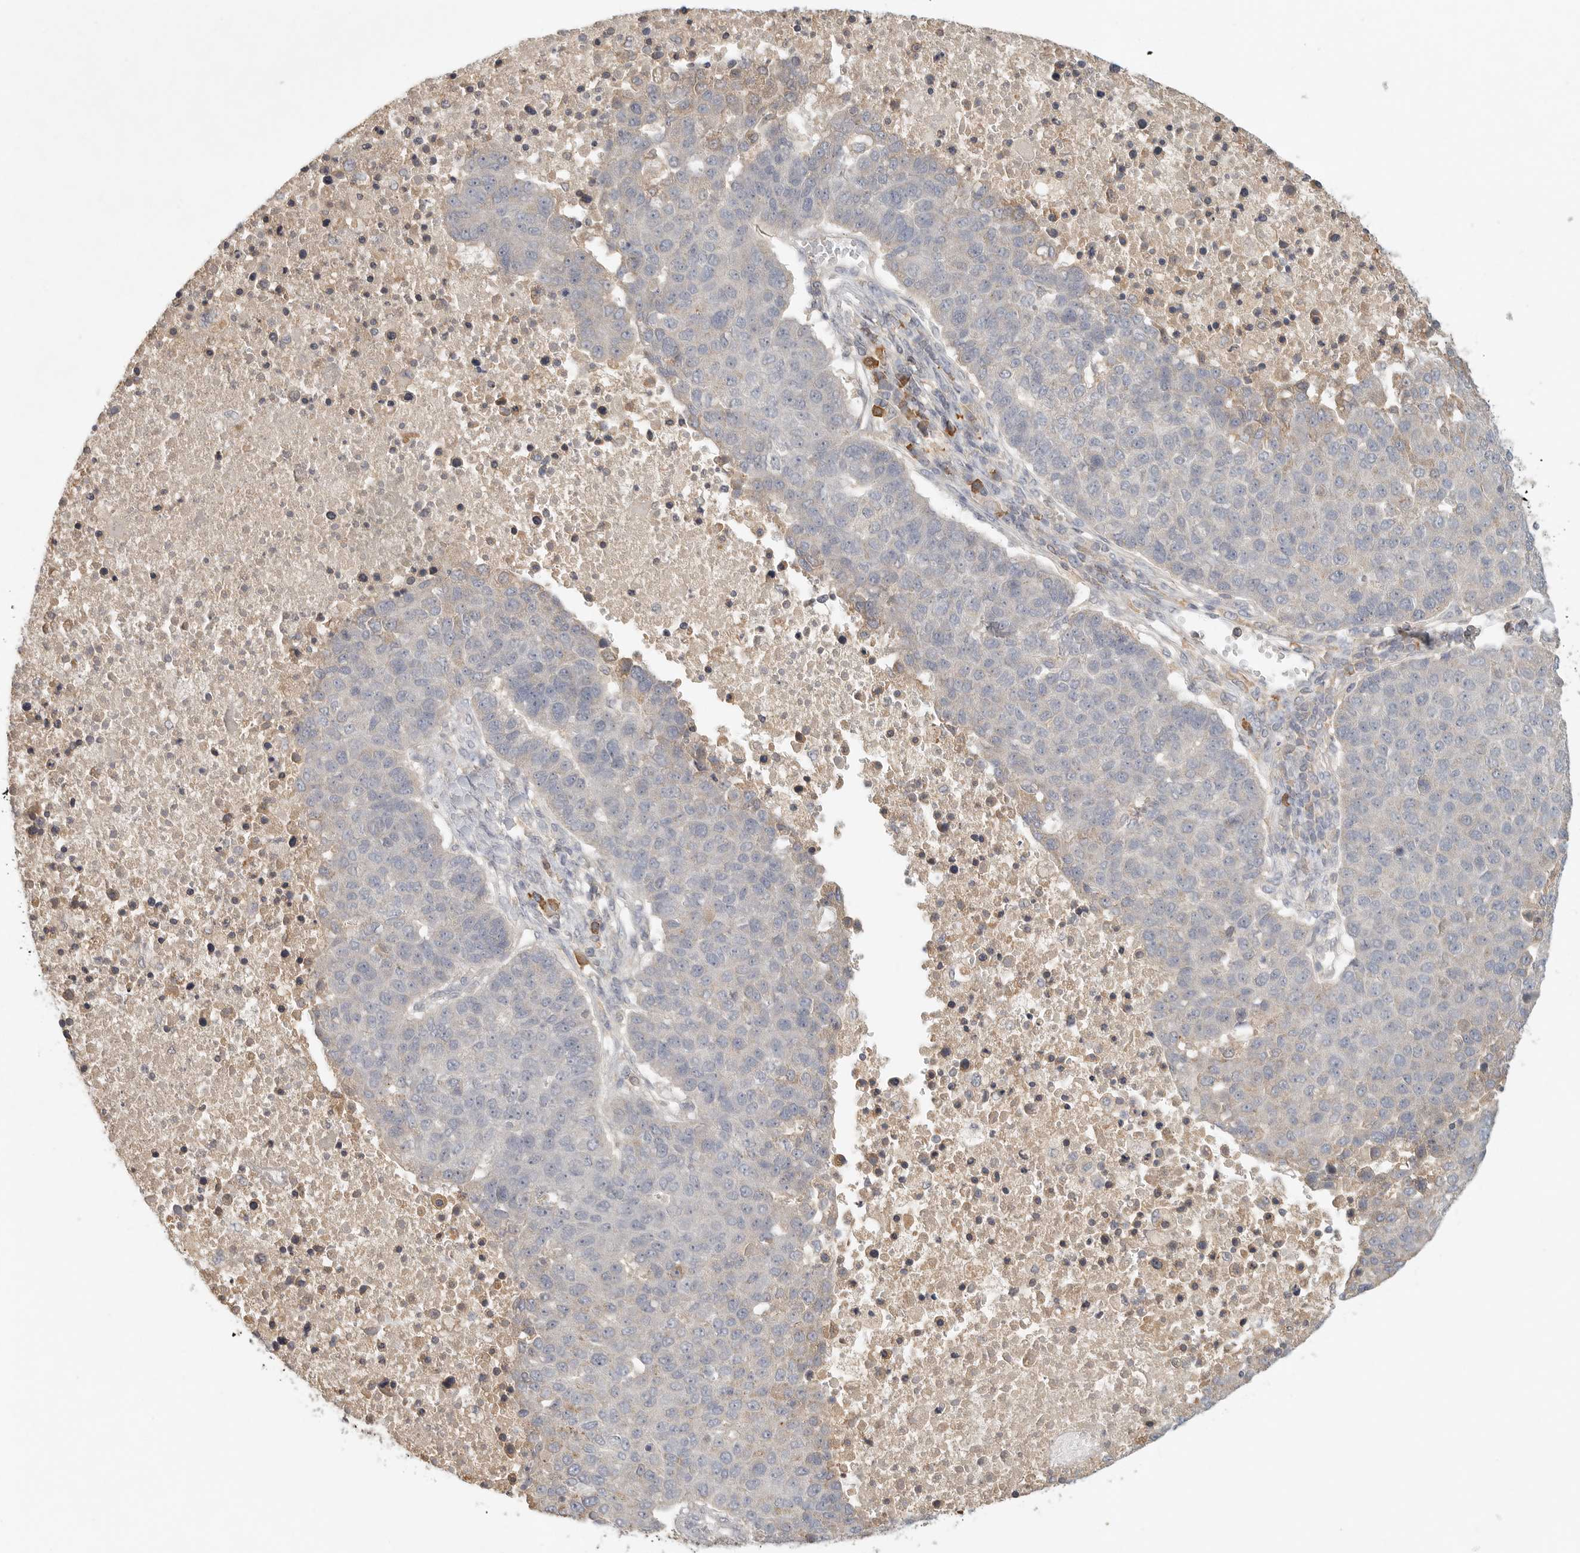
{"staining": {"intensity": "weak", "quantity": "<25%", "location": "cytoplasmic/membranous"}, "tissue": "pancreatic cancer", "cell_type": "Tumor cells", "image_type": "cancer", "snomed": [{"axis": "morphology", "description": "Adenocarcinoma, NOS"}, {"axis": "topography", "description": "Pancreas"}], "caption": "This micrograph is of pancreatic cancer stained with immunohistochemistry (IHC) to label a protein in brown with the nuclei are counter-stained blue. There is no positivity in tumor cells. (Stains: DAB IHC with hematoxylin counter stain, Microscopy: brightfield microscopy at high magnification).", "gene": "SLC25A36", "patient": {"sex": "female", "age": 61}}